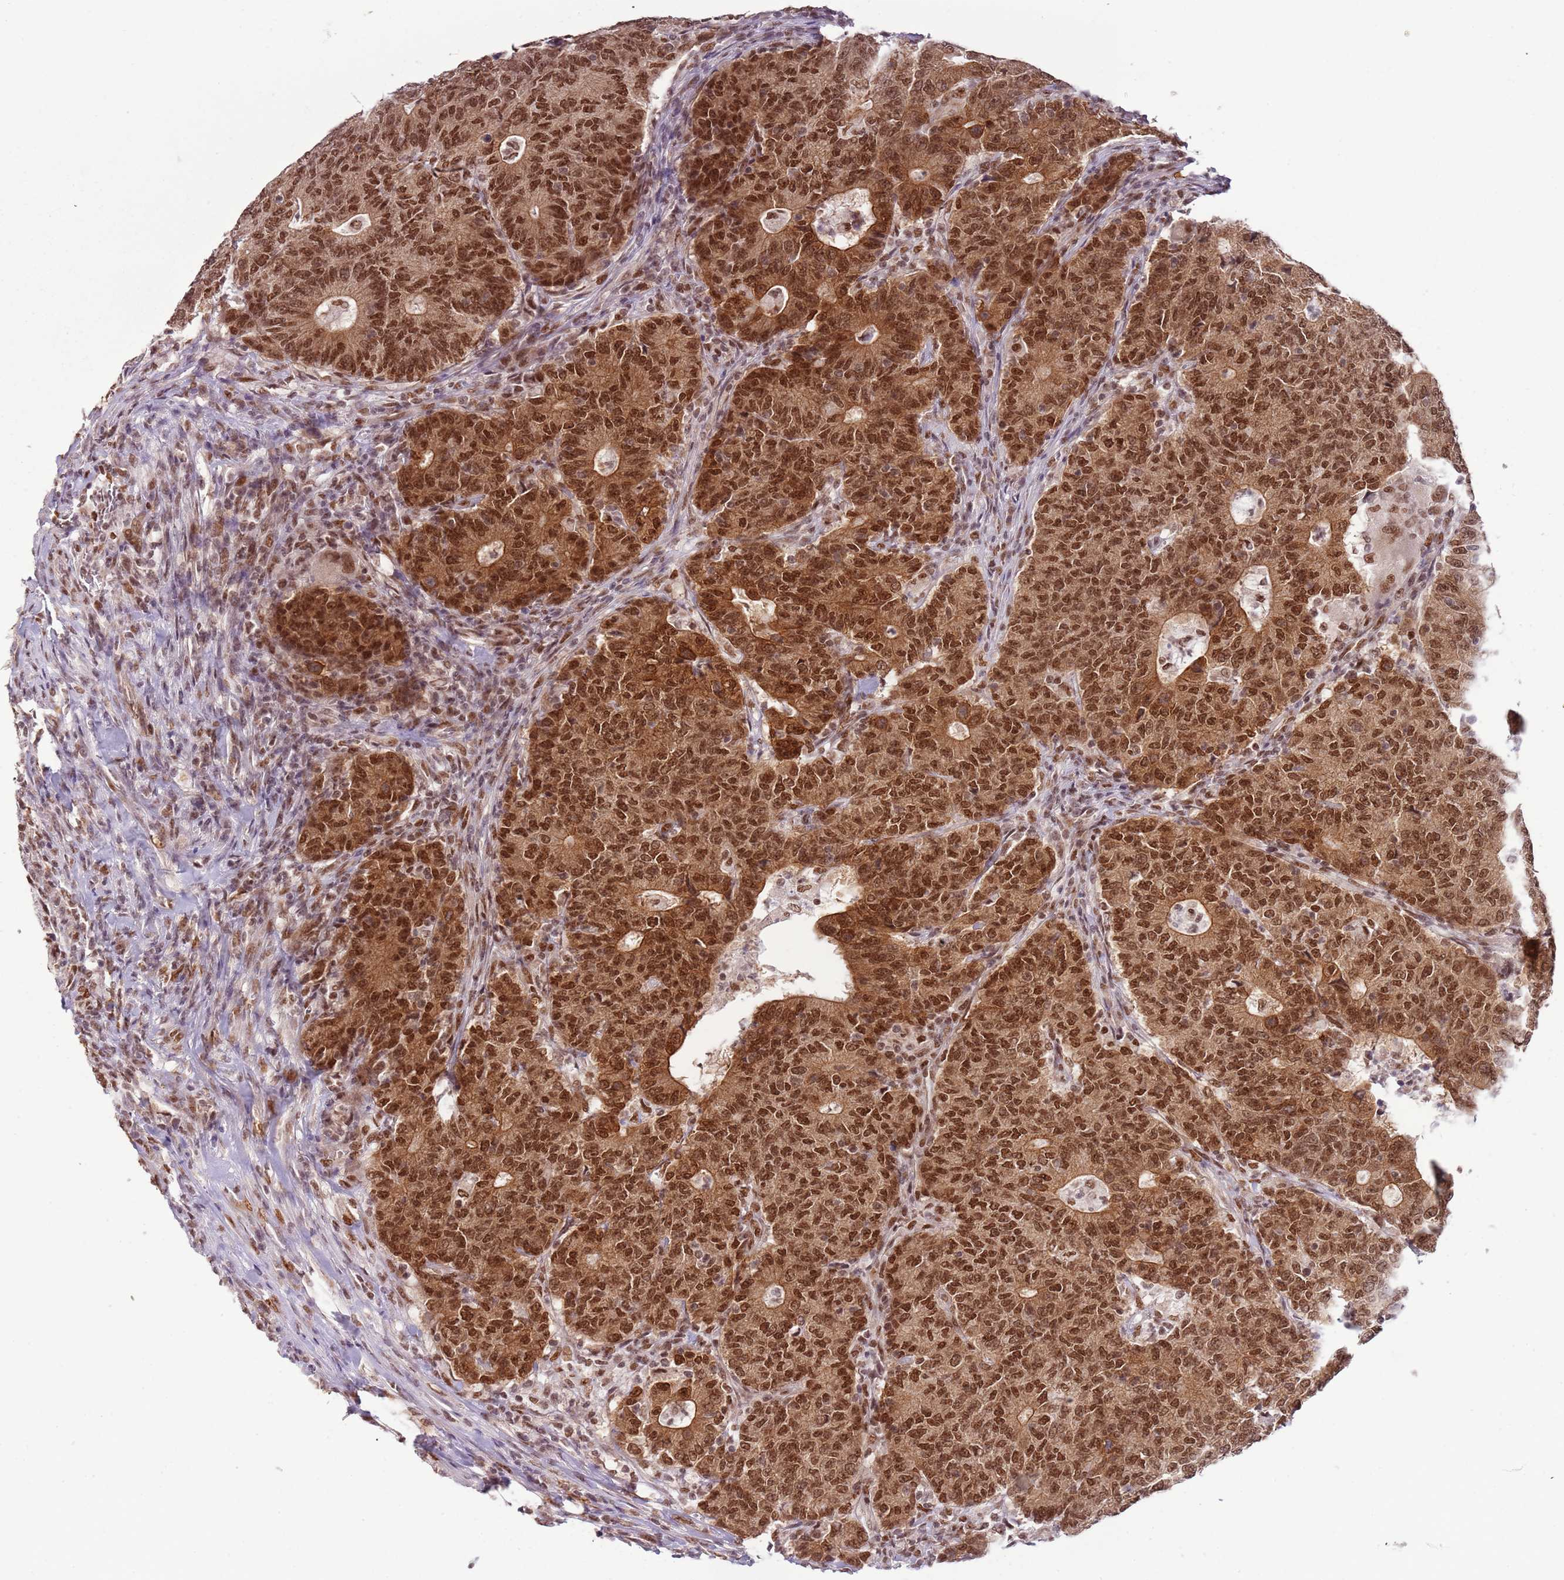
{"staining": {"intensity": "strong", "quantity": ">75%", "location": "cytoplasmic/membranous,nuclear"}, "tissue": "colorectal cancer", "cell_type": "Tumor cells", "image_type": "cancer", "snomed": [{"axis": "morphology", "description": "Adenocarcinoma, NOS"}, {"axis": "topography", "description": "Colon"}], "caption": "A photomicrograph of colorectal cancer stained for a protein exhibits strong cytoplasmic/membranous and nuclear brown staining in tumor cells.", "gene": "FAM120AOS", "patient": {"sex": "female", "age": 75}}